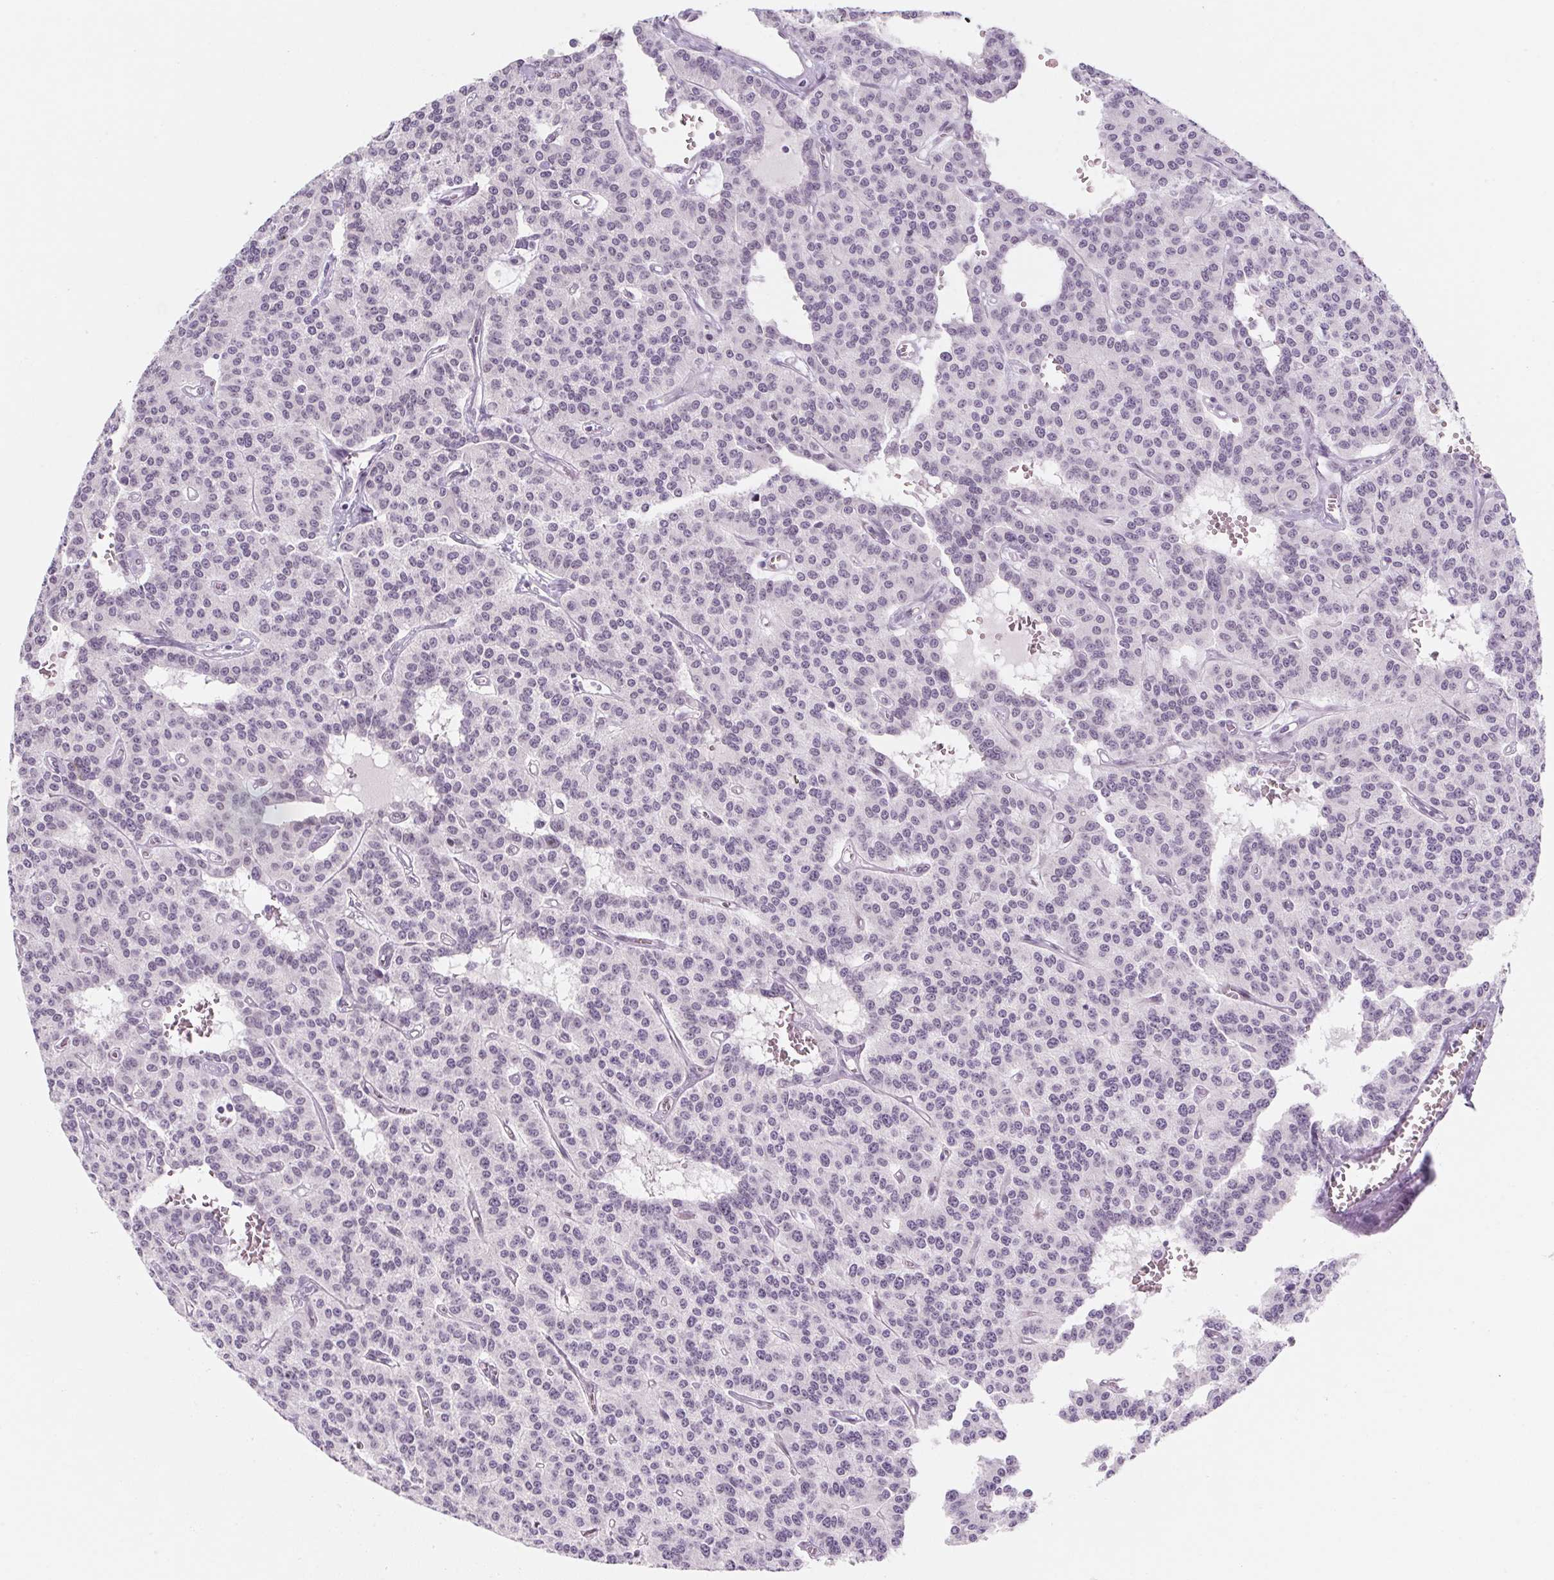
{"staining": {"intensity": "negative", "quantity": "none", "location": "none"}, "tissue": "carcinoid", "cell_type": "Tumor cells", "image_type": "cancer", "snomed": [{"axis": "morphology", "description": "Carcinoid, malignant, NOS"}, {"axis": "topography", "description": "Lung"}], "caption": "Immunohistochemical staining of human malignant carcinoid shows no significant staining in tumor cells.", "gene": "KCNQ2", "patient": {"sex": "female", "age": 71}}